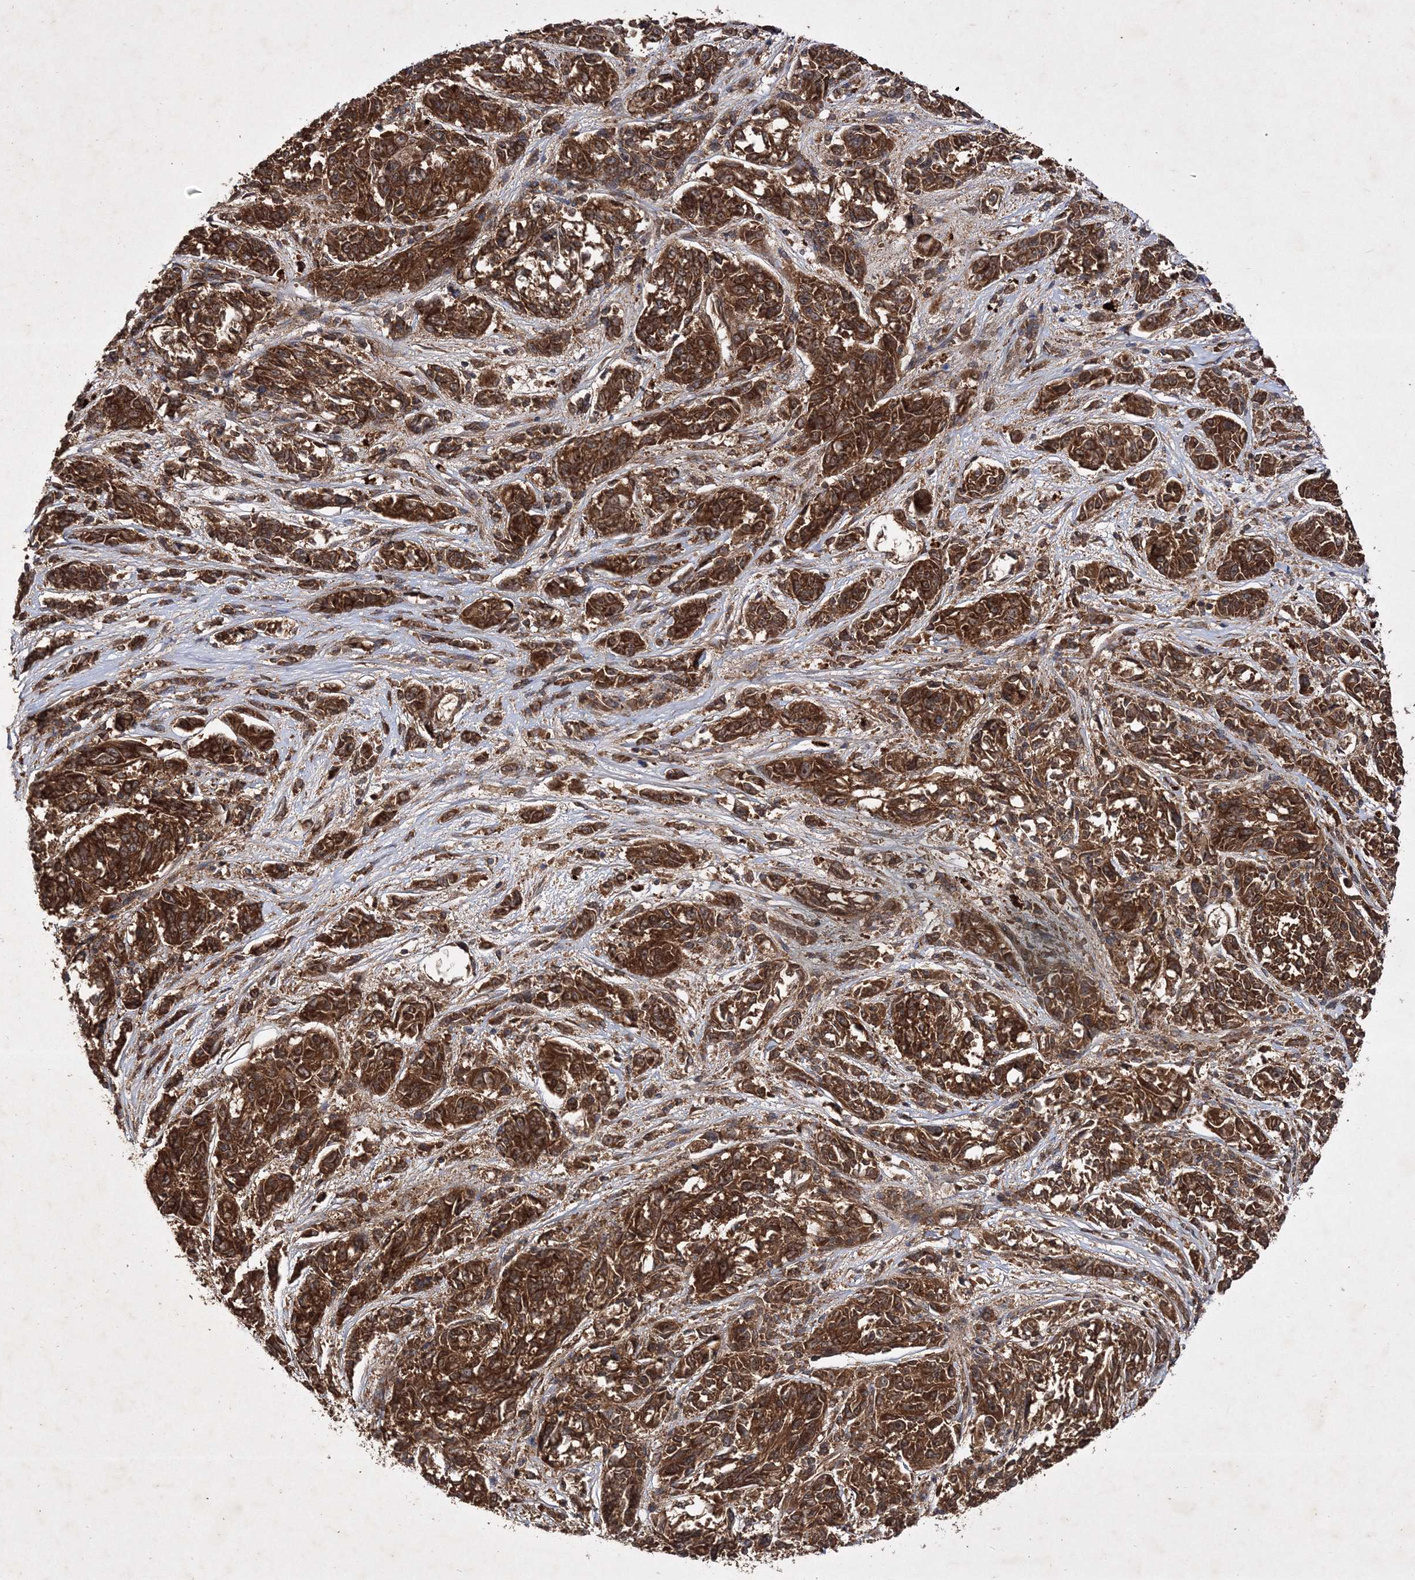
{"staining": {"intensity": "strong", "quantity": ">75%", "location": "cytoplasmic/membranous"}, "tissue": "melanoma", "cell_type": "Tumor cells", "image_type": "cancer", "snomed": [{"axis": "morphology", "description": "Malignant melanoma, NOS"}, {"axis": "topography", "description": "Skin"}], "caption": "Tumor cells demonstrate high levels of strong cytoplasmic/membranous positivity in approximately >75% of cells in human malignant melanoma.", "gene": "DNAJC13", "patient": {"sex": "male", "age": 53}}